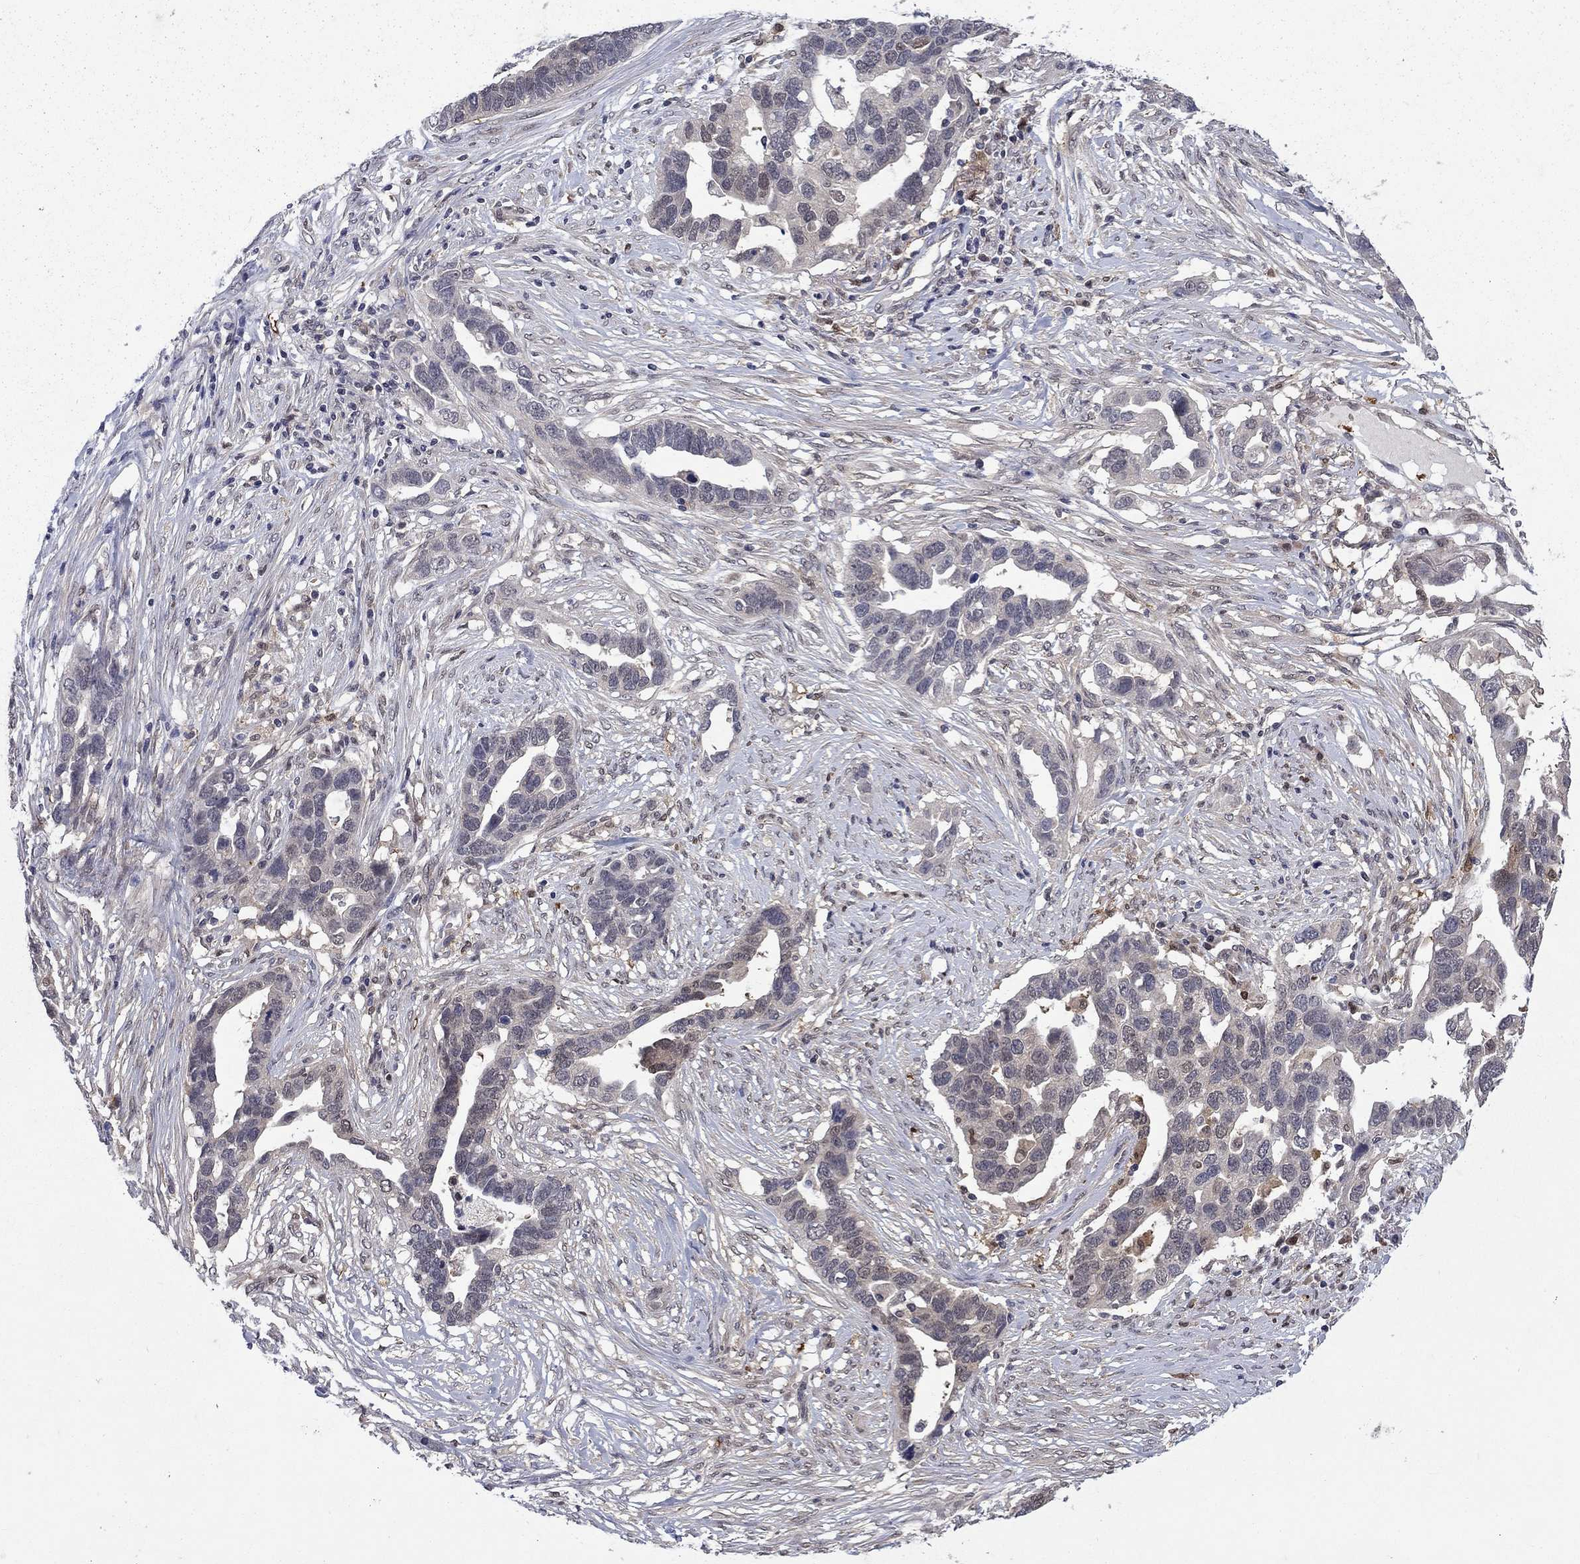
{"staining": {"intensity": "negative", "quantity": "none", "location": "none"}, "tissue": "ovarian cancer", "cell_type": "Tumor cells", "image_type": "cancer", "snomed": [{"axis": "morphology", "description": "Cystadenocarcinoma, serous, NOS"}, {"axis": "topography", "description": "Ovary"}], "caption": "Ovarian cancer was stained to show a protein in brown. There is no significant positivity in tumor cells. The staining was performed using DAB to visualize the protein expression in brown, while the nuclei were stained in blue with hematoxylin (Magnification: 20x).", "gene": "CBR1", "patient": {"sex": "female", "age": 54}}